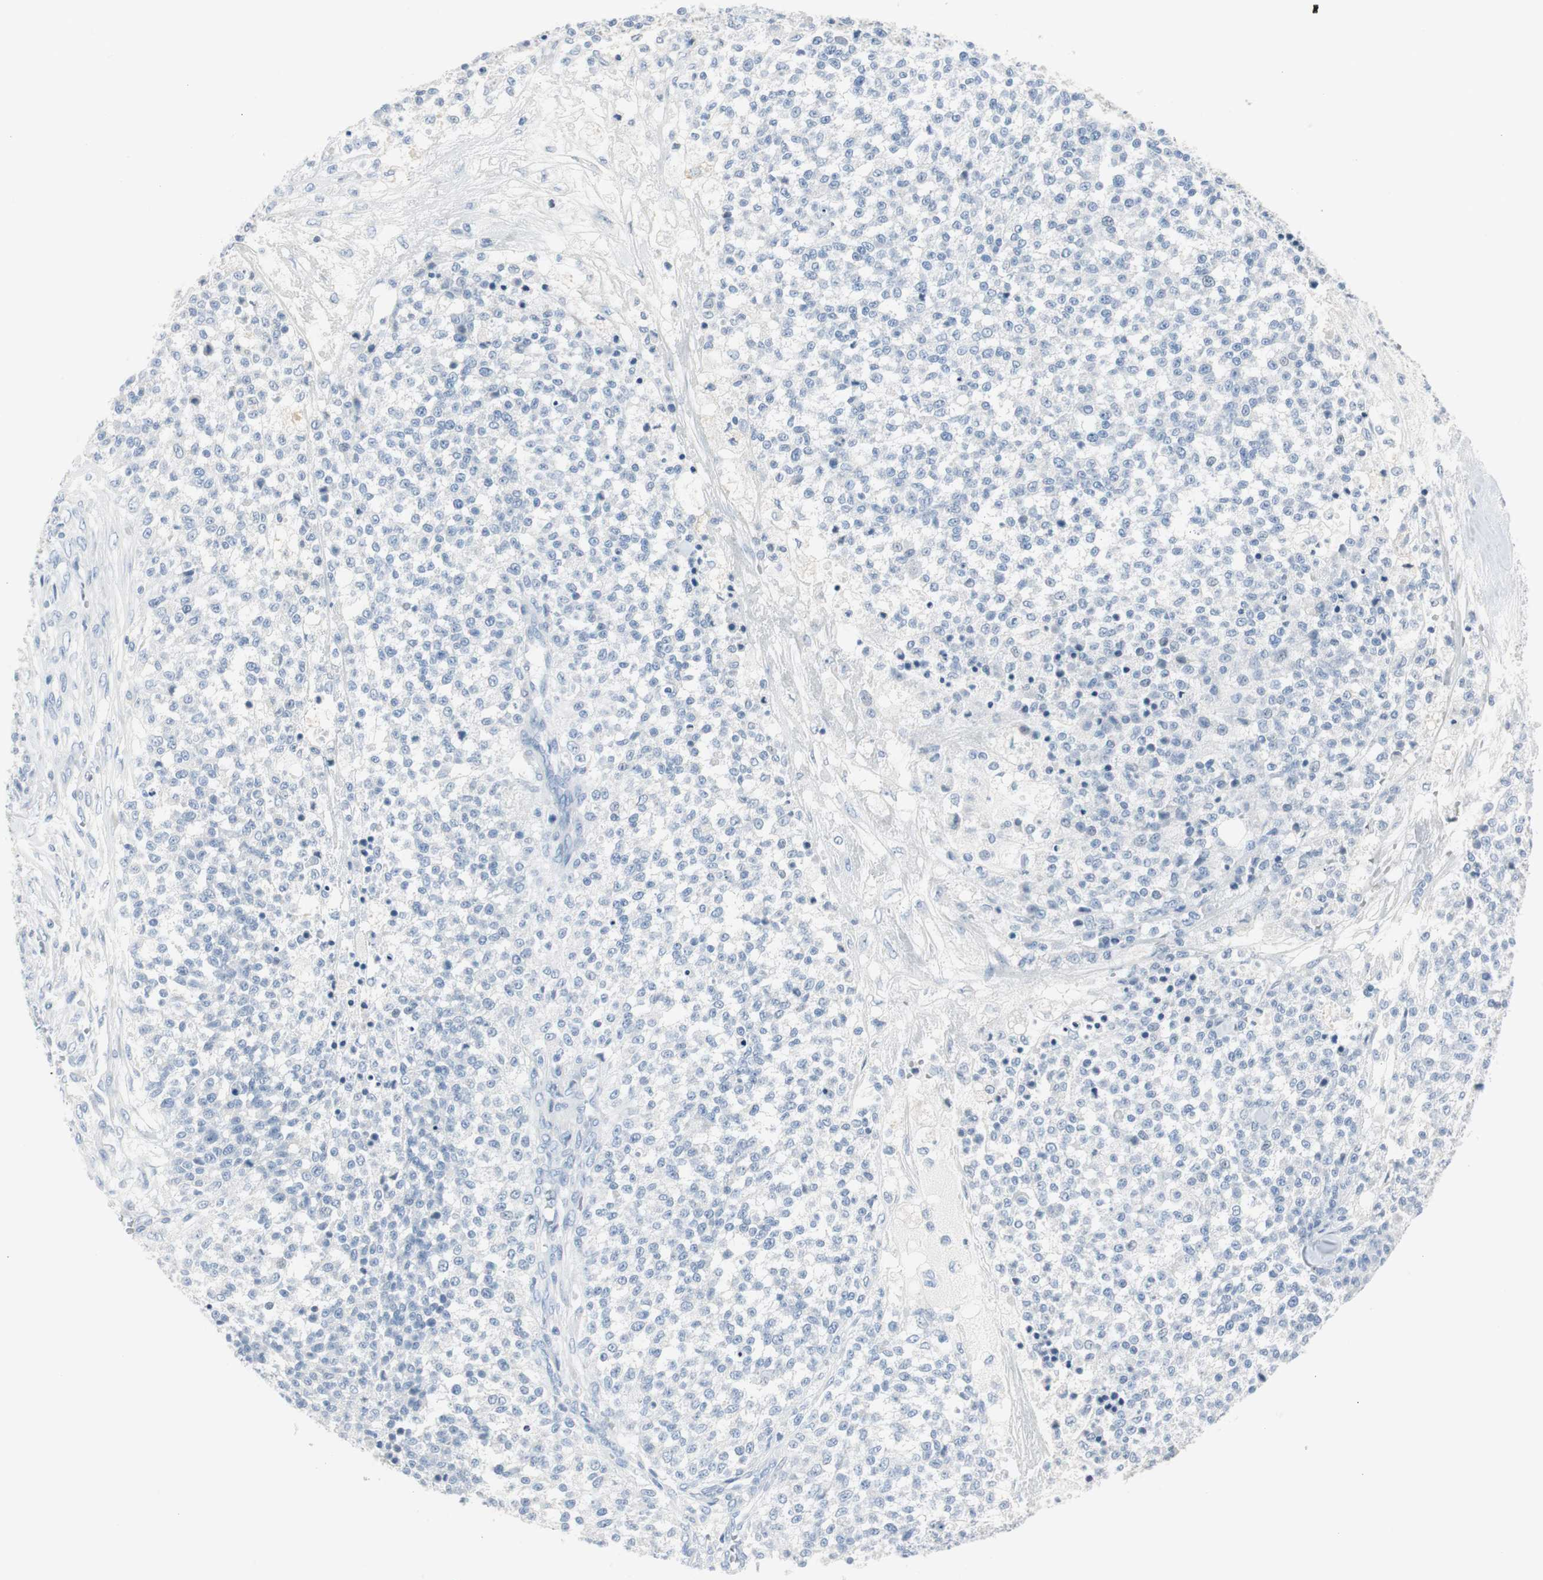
{"staining": {"intensity": "negative", "quantity": "none", "location": "none"}, "tissue": "testis cancer", "cell_type": "Tumor cells", "image_type": "cancer", "snomed": [{"axis": "morphology", "description": "Seminoma, NOS"}, {"axis": "topography", "description": "Testis"}], "caption": "IHC photomicrograph of human testis cancer stained for a protein (brown), which displays no expression in tumor cells. (Stains: DAB immunohistochemistry with hematoxylin counter stain, Microscopy: brightfield microscopy at high magnification).", "gene": "S100A7", "patient": {"sex": "male", "age": 59}}